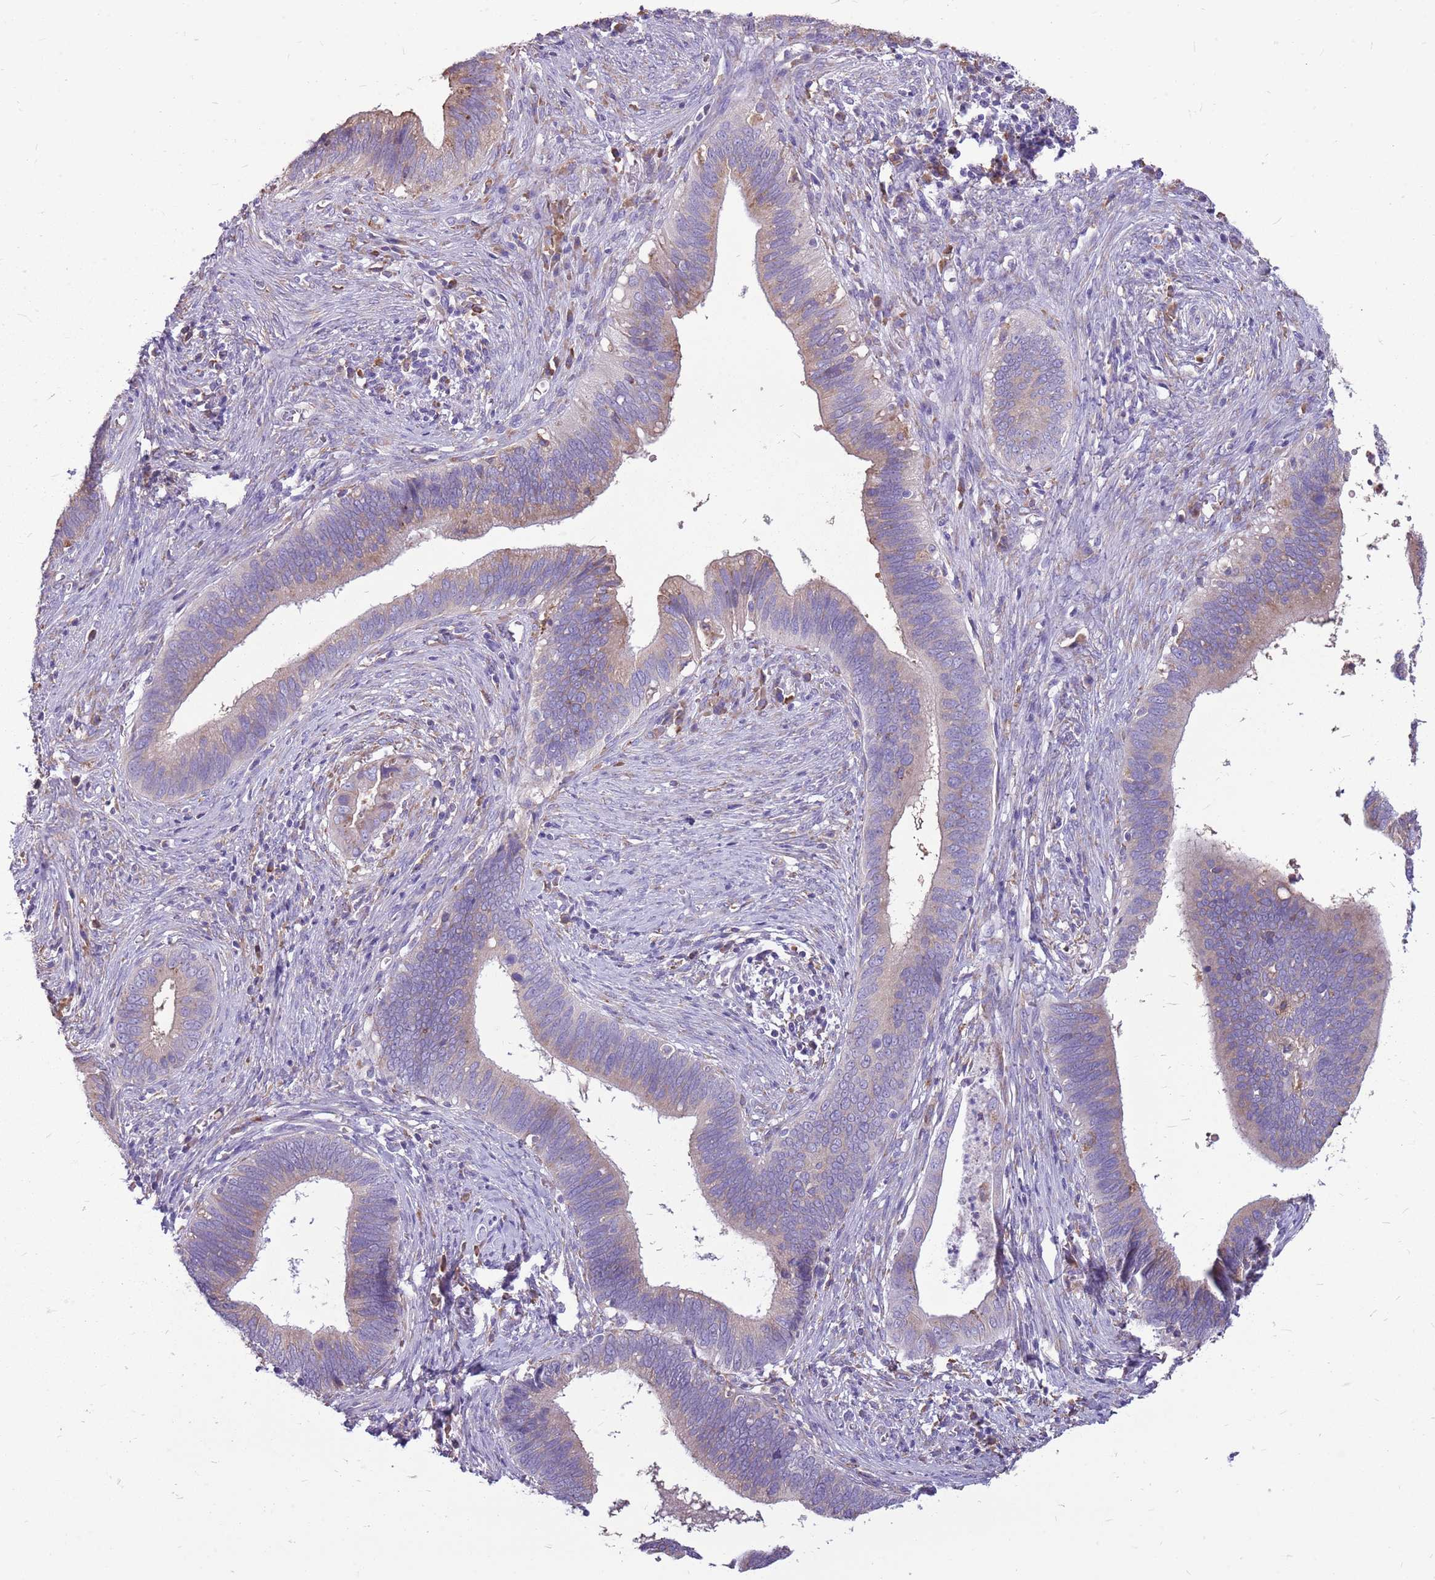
{"staining": {"intensity": "weak", "quantity": "25%-75%", "location": "cytoplasmic/membranous"}, "tissue": "cervical cancer", "cell_type": "Tumor cells", "image_type": "cancer", "snomed": [{"axis": "morphology", "description": "Adenocarcinoma, NOS"}, {"axis": "topography", "description": "Cervix"}], "caption": "A micrograph of adenocarcinoma (cervical) stained for a protein shows weak cytoplasmic/membranous brown staining in tumor cells.", "gene": "KCTD19", "patient": {"sex": "female", "age": 42}}